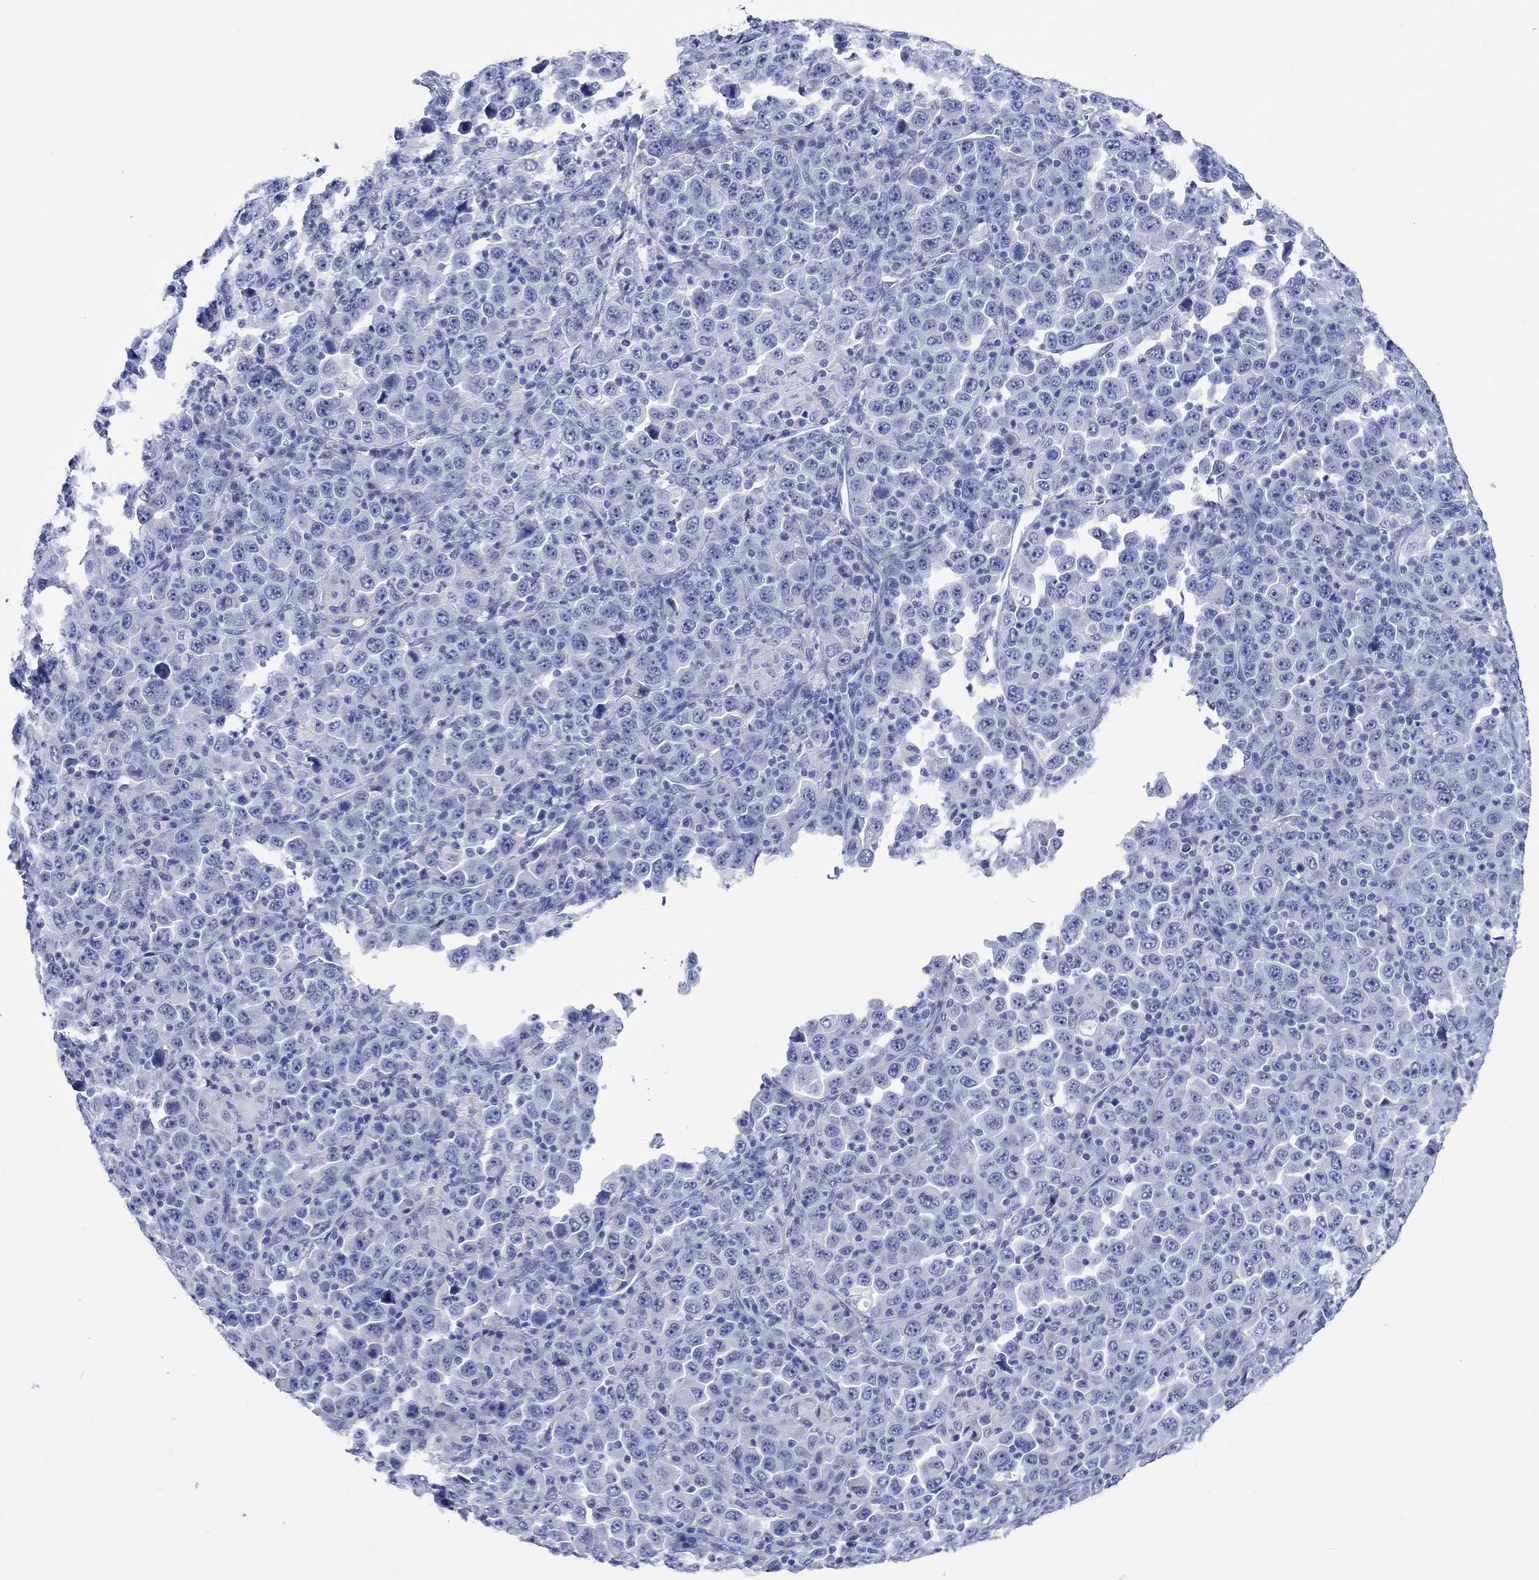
{"staining": {"intensity": "negative", "quantity": "none", "location": "none"}, "tissue": "stomach cancer", "cell_type": "Tumor cells", "image_type": "cancer", "snomed": [{"axis": "morphology", "description": "Normal tissue, NOS"}, {"axis": "morphology", "description": "Adenocarcinoma, NOS"}, {"axis": "topography", "description": "Stomach, upper"}, {"axis": "topography", "description": "Stomach"}], "caption": "IHC photomicrograph of stomach cancer (adenocarcinoma) stained for a protein (brown), which exhibits no positivity in tumor cells.", "gene": "KLHL33", "patient": {"sex": "male", "age": 59}}